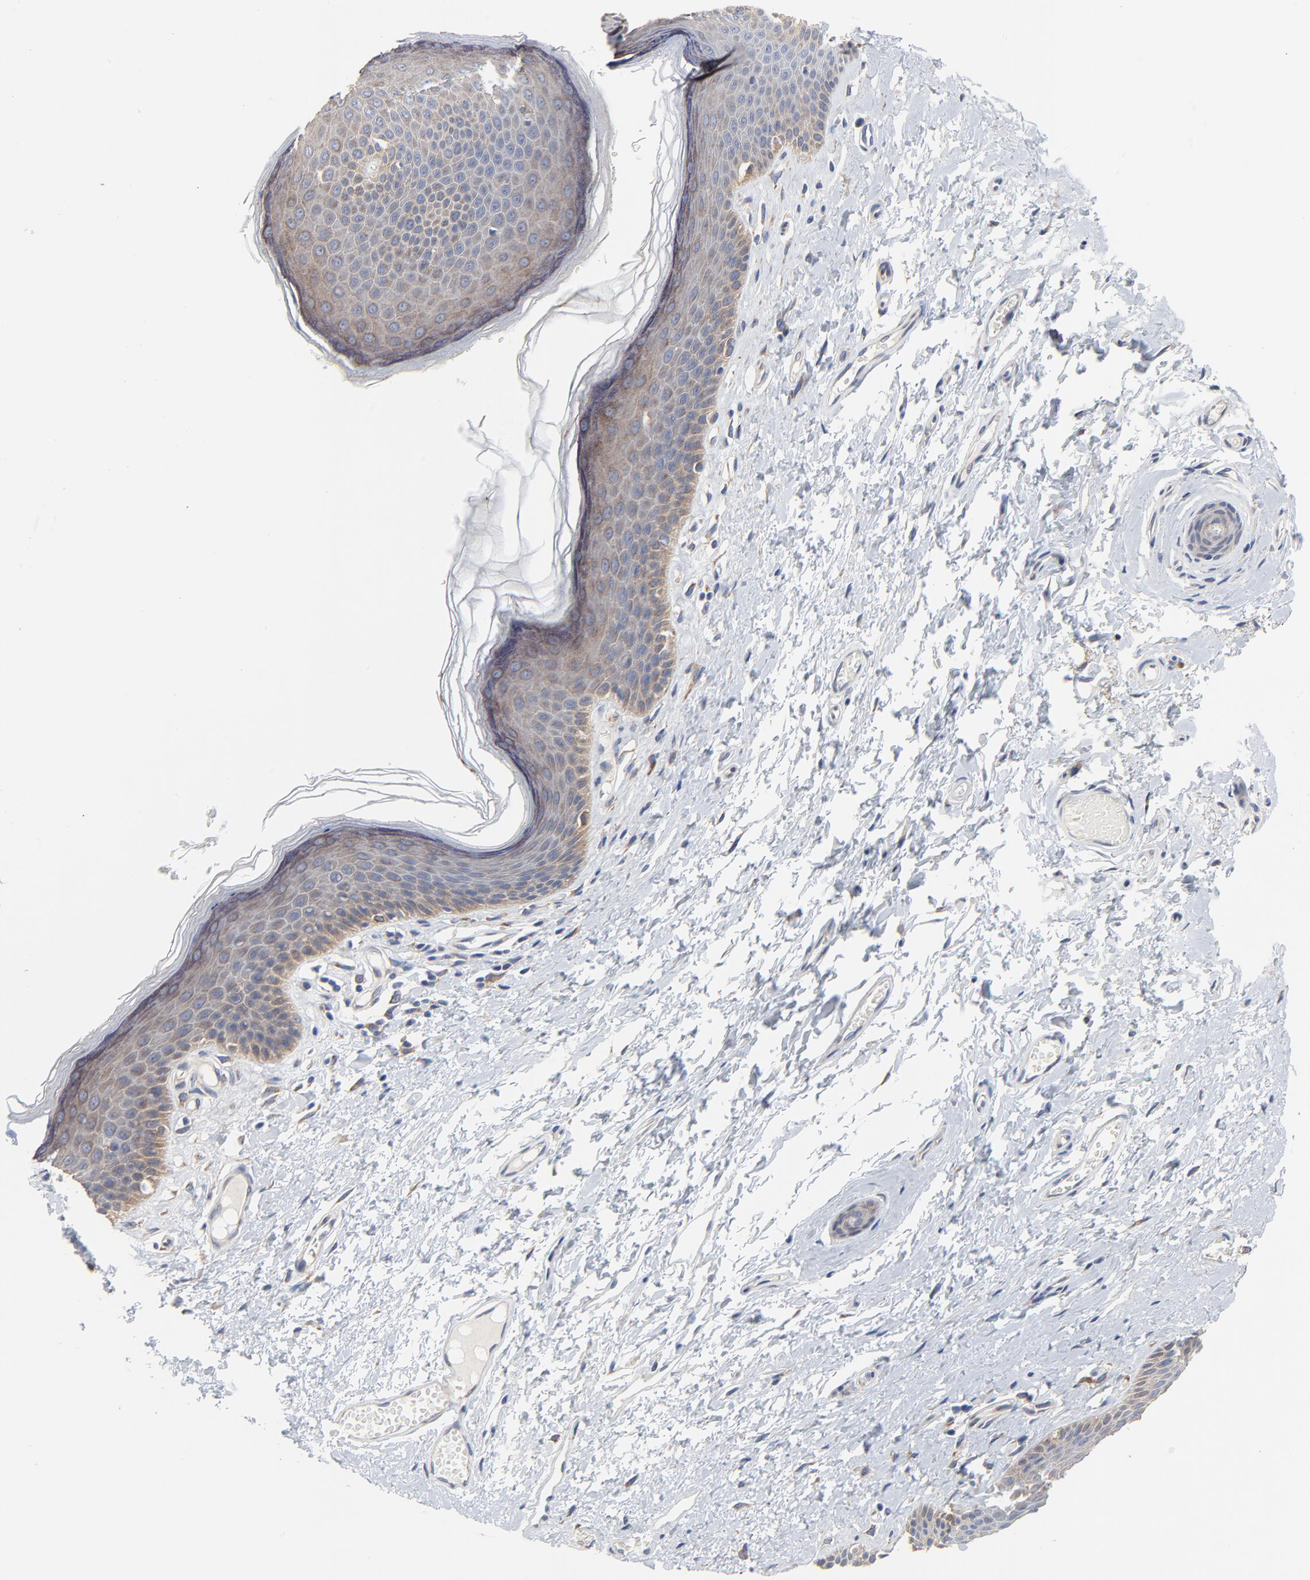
{"staining": {"intensity": "moderate", "quantity": "25%-75%", "location": "cytoplasmic/membranous"}, "tissue": "skin", "cell_type": "Epidermal cells", "image_type": "normal", "snomed": [{"axis": "morphology", "description": "Normal tissue, NOS"}, {"axis": "morphology", "description": "Inflammation, NOS"}, {"axis": "topography", "description": "Vulva"}], "caption": "The photomicrograph shows immunohistochemical staining of unremarkable skin. There is moderate cytoplasmic/membranous staining is present in approximately 25%-75% of epidermal cells. The staining was performed using DAB to visualize the protein expression in brown, while the nuclei were stained in blue with hematoxylin (Magnification: 20x).", "gene": "VAV2", "patient": {"sex": "female", "age": 84}}